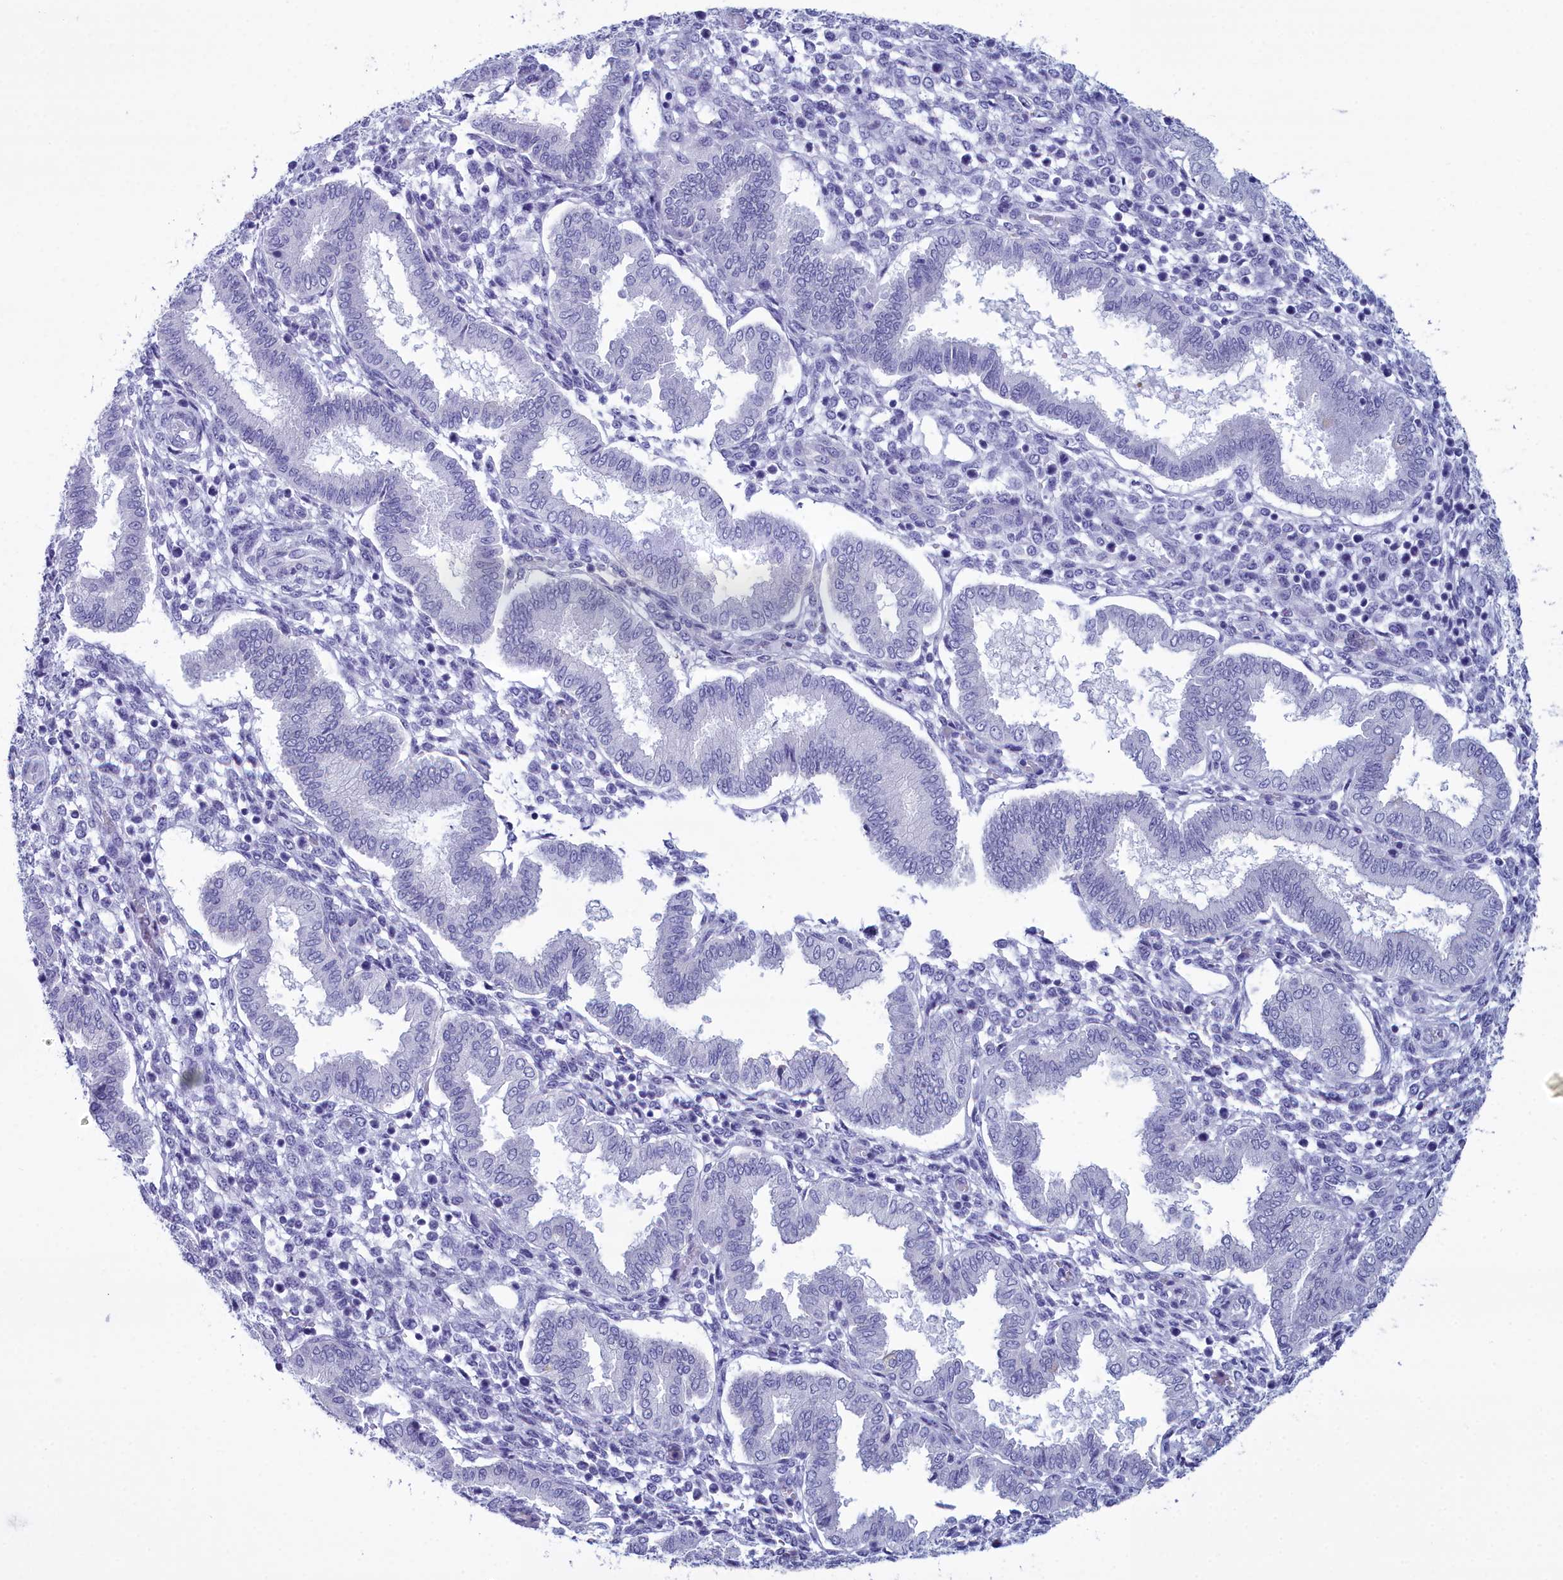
{"staining": {"intensity": "negative", "quantity": "none", "location": "none"}, "tissue": "endometrium", "cell_type": "Cells in endometrial stroma", "image_type": "normal", "snomed": [{"axis": "morphology", "description": "Normal tissue, NOS"}, {"axis": "topography", "description": "Endometrium"}], "caption": "This is an IHC photomicrograph of unremarkable endometrium. There is no expression in cells in endometrial stroma.", "gene": "MAP6", "patient": {"sex": "female", "age": 24}}